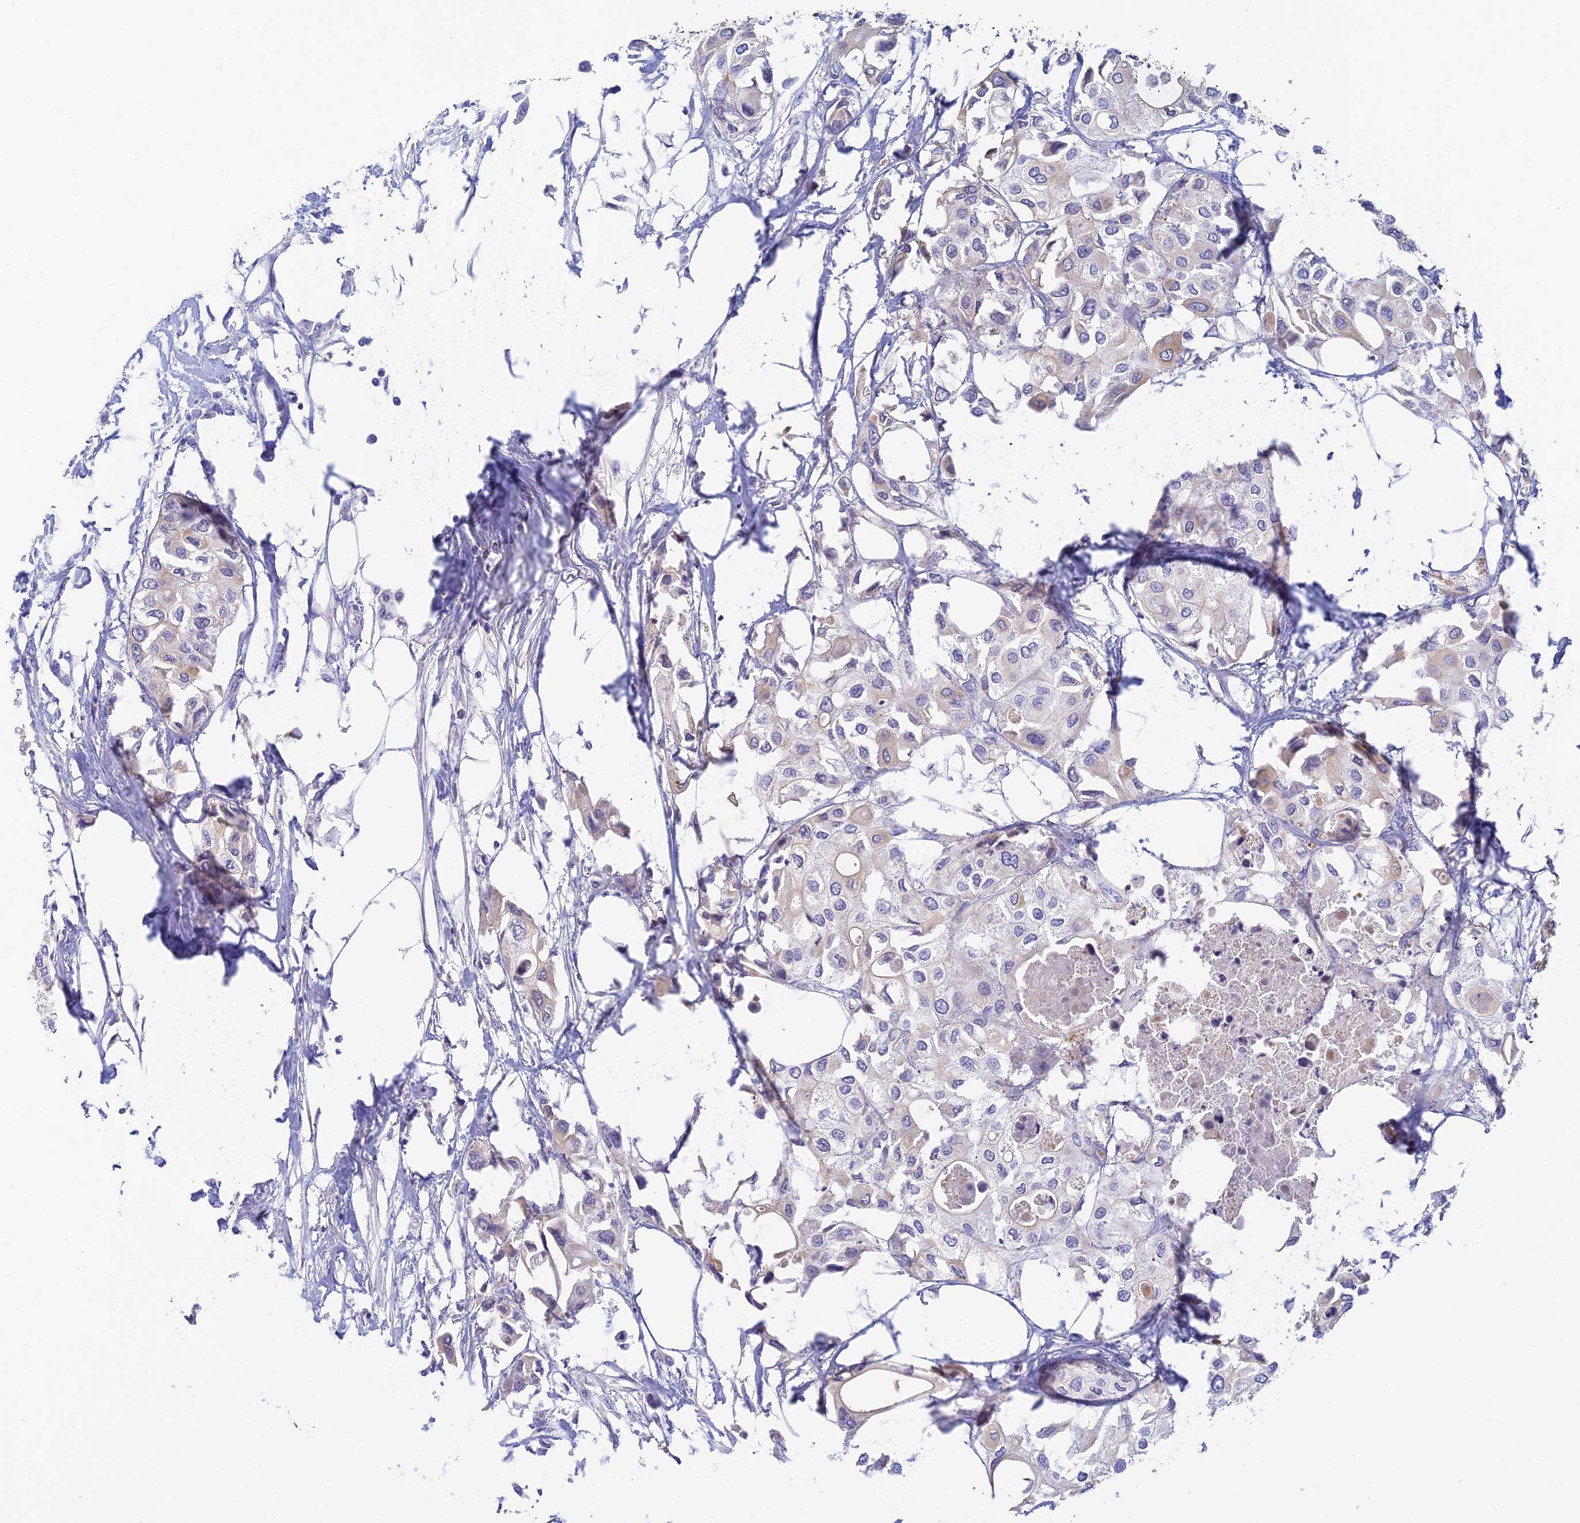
{"staining": {"intensity": "negative", "quantity": "none", "location": "none"}, "tissue": "urothelial cancer", "cell_type": "Tumor cells", "image_type": "cancer", "snomed": [{"axis": "morphology", "description": "Urothelial carcinoma, High grade"}, {"axis": "topography", "description": "Urinary bladder"}], "caption": "There is no significant positivity in tumor cells of urothelial cancer.", "gene": "INTS13", "patient": {"sex": "male", "age": 64}}